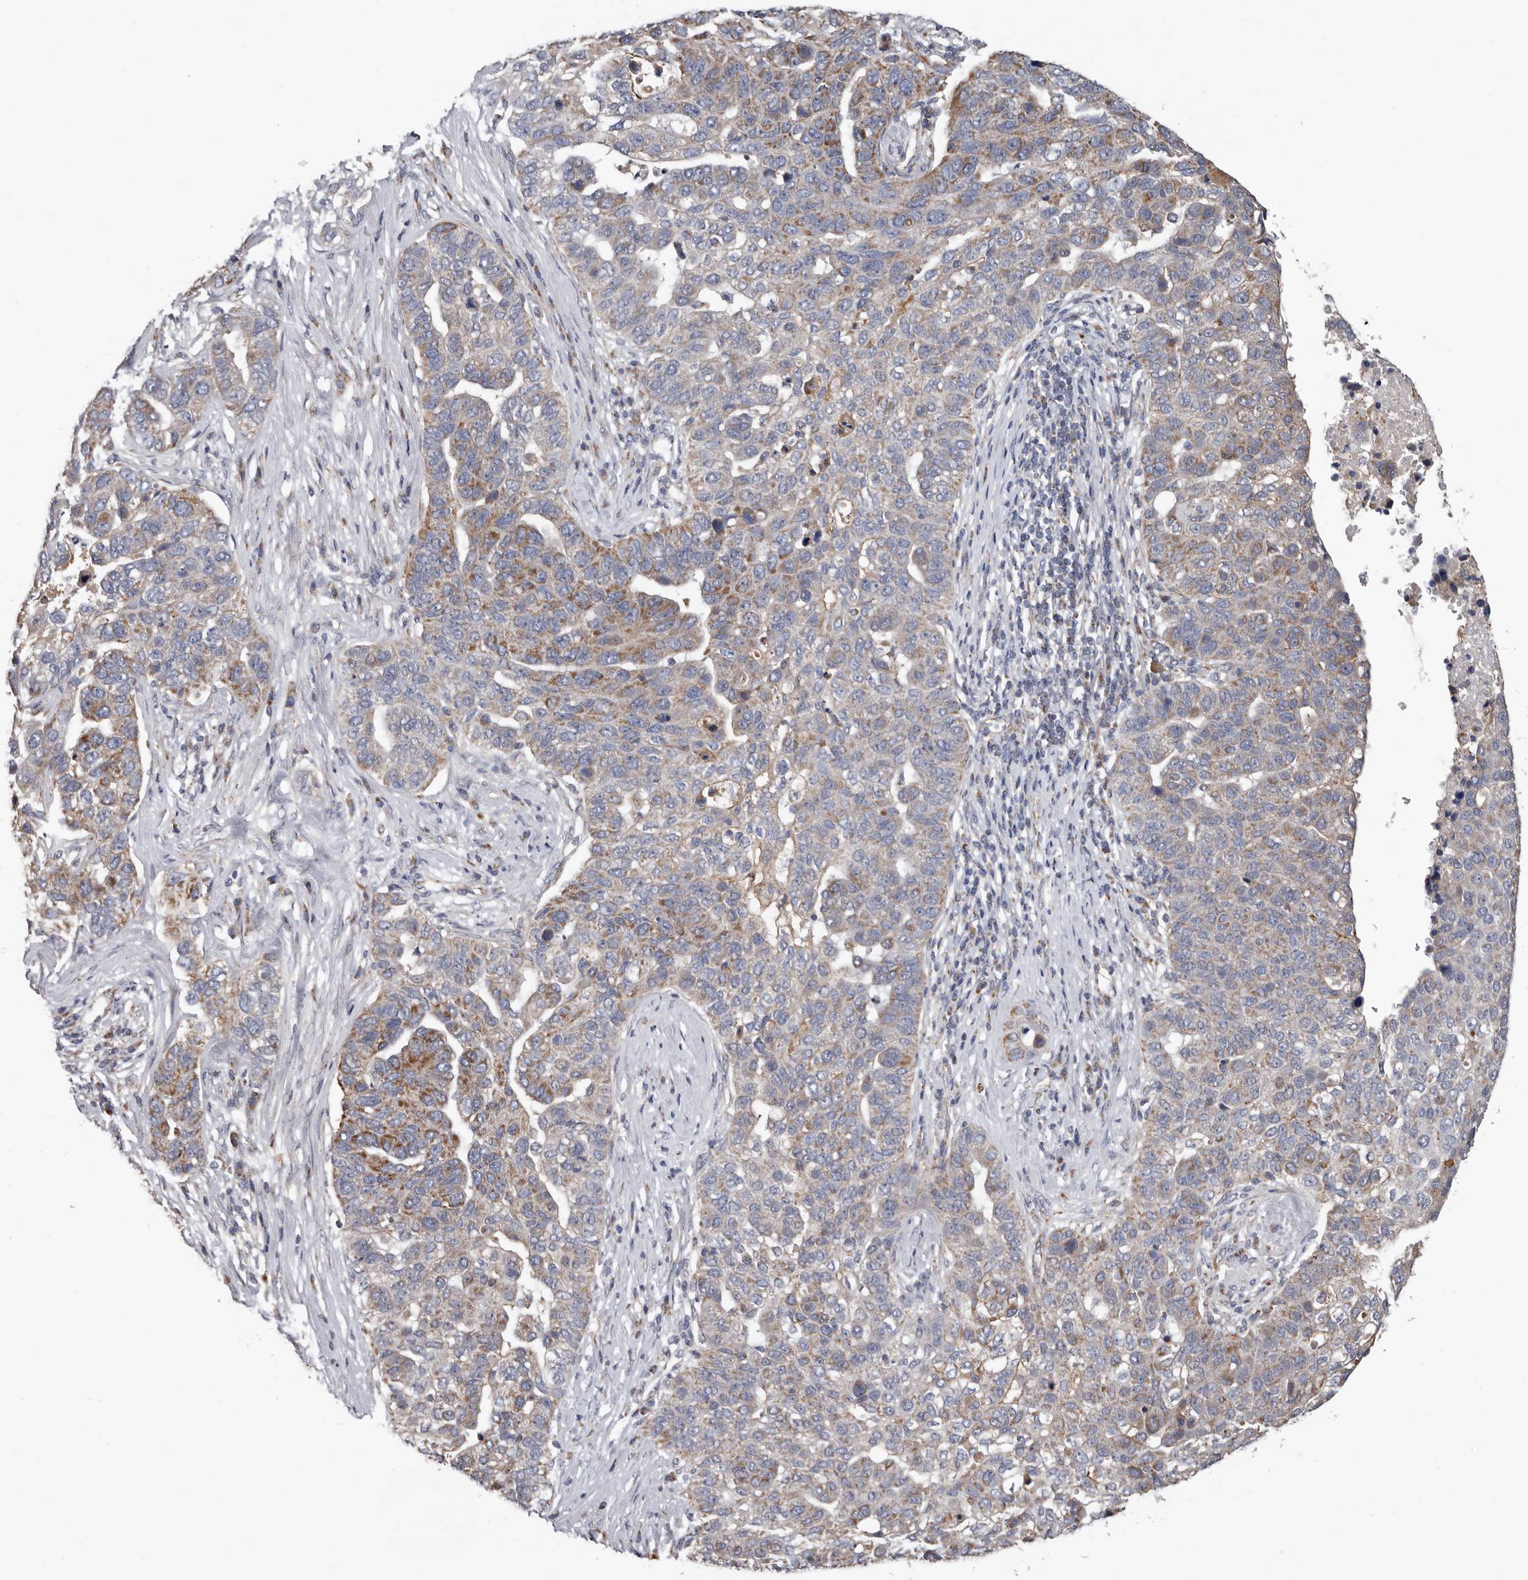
{"staining": {"intensity": "moderate", "quantity": "<25%", "location": "cytoplasmic/membranous"}, "tissue": "pancreatic cancer", "cell_type": "Tumor cells", "image_type": "cancer", "snomed": [{"axis": "morphology", "description": "Adenocarcinoma, NOS"}, {"axis": "topography", "description": "Pancreas"}], "caption": "A low amount of moderate cytoplasmic/membranous positivity is appreciated in approximately <25% of tumor cells in pancreatic cancer tissue.", "gene": "MRPL18", "patient": {"sex": "female", "age": 61}}